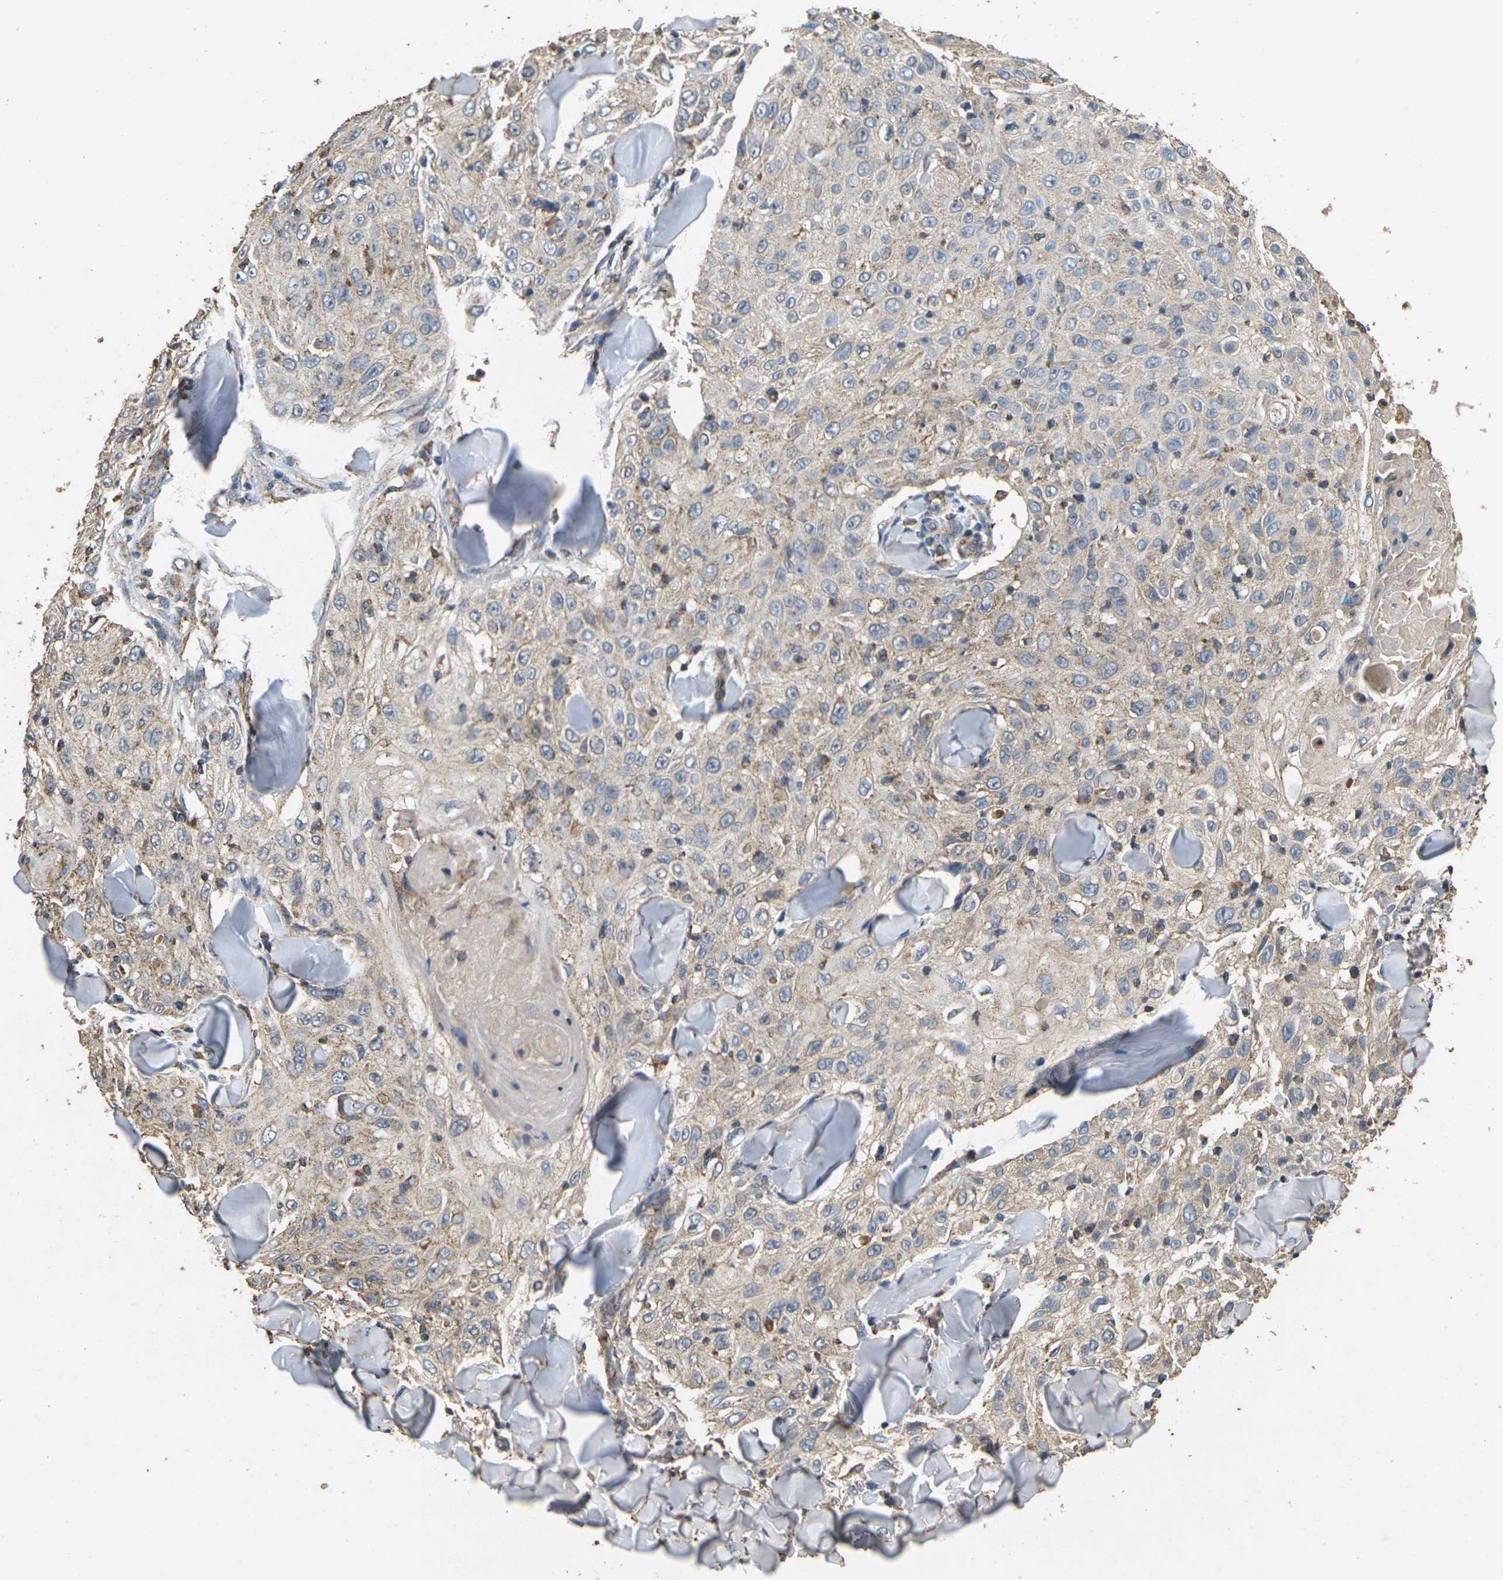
{"staining": {"intensity": "weak", "quantity": "25%-75%", "location": "cytoplasmic/membranous"}, "tissue": "skin cancer", "cell_type": "Tumor cells", "image_type": "cancer", "snomed": [{"axis": "morphology", "description": "Squamous cell carcinoma, NOS"}, {"axis": "topography", "description": "Skin"}], "caption": "High-magnification brightfield microscopy of skin cancer (squamous cell carcinoma) stained with DAB (3,3'-diaminobenzidine) (brown) and counterstained with hematoxylin (blue). tumor cells exhibit weak cytoplasmic/membranous expression is appreciated in approximately25%-75% of cells. The protein is shown in brown color, while the nuclei are stained blue.", "gene": "MAPK11", "patient": {"sex": "male", "age": 86}}